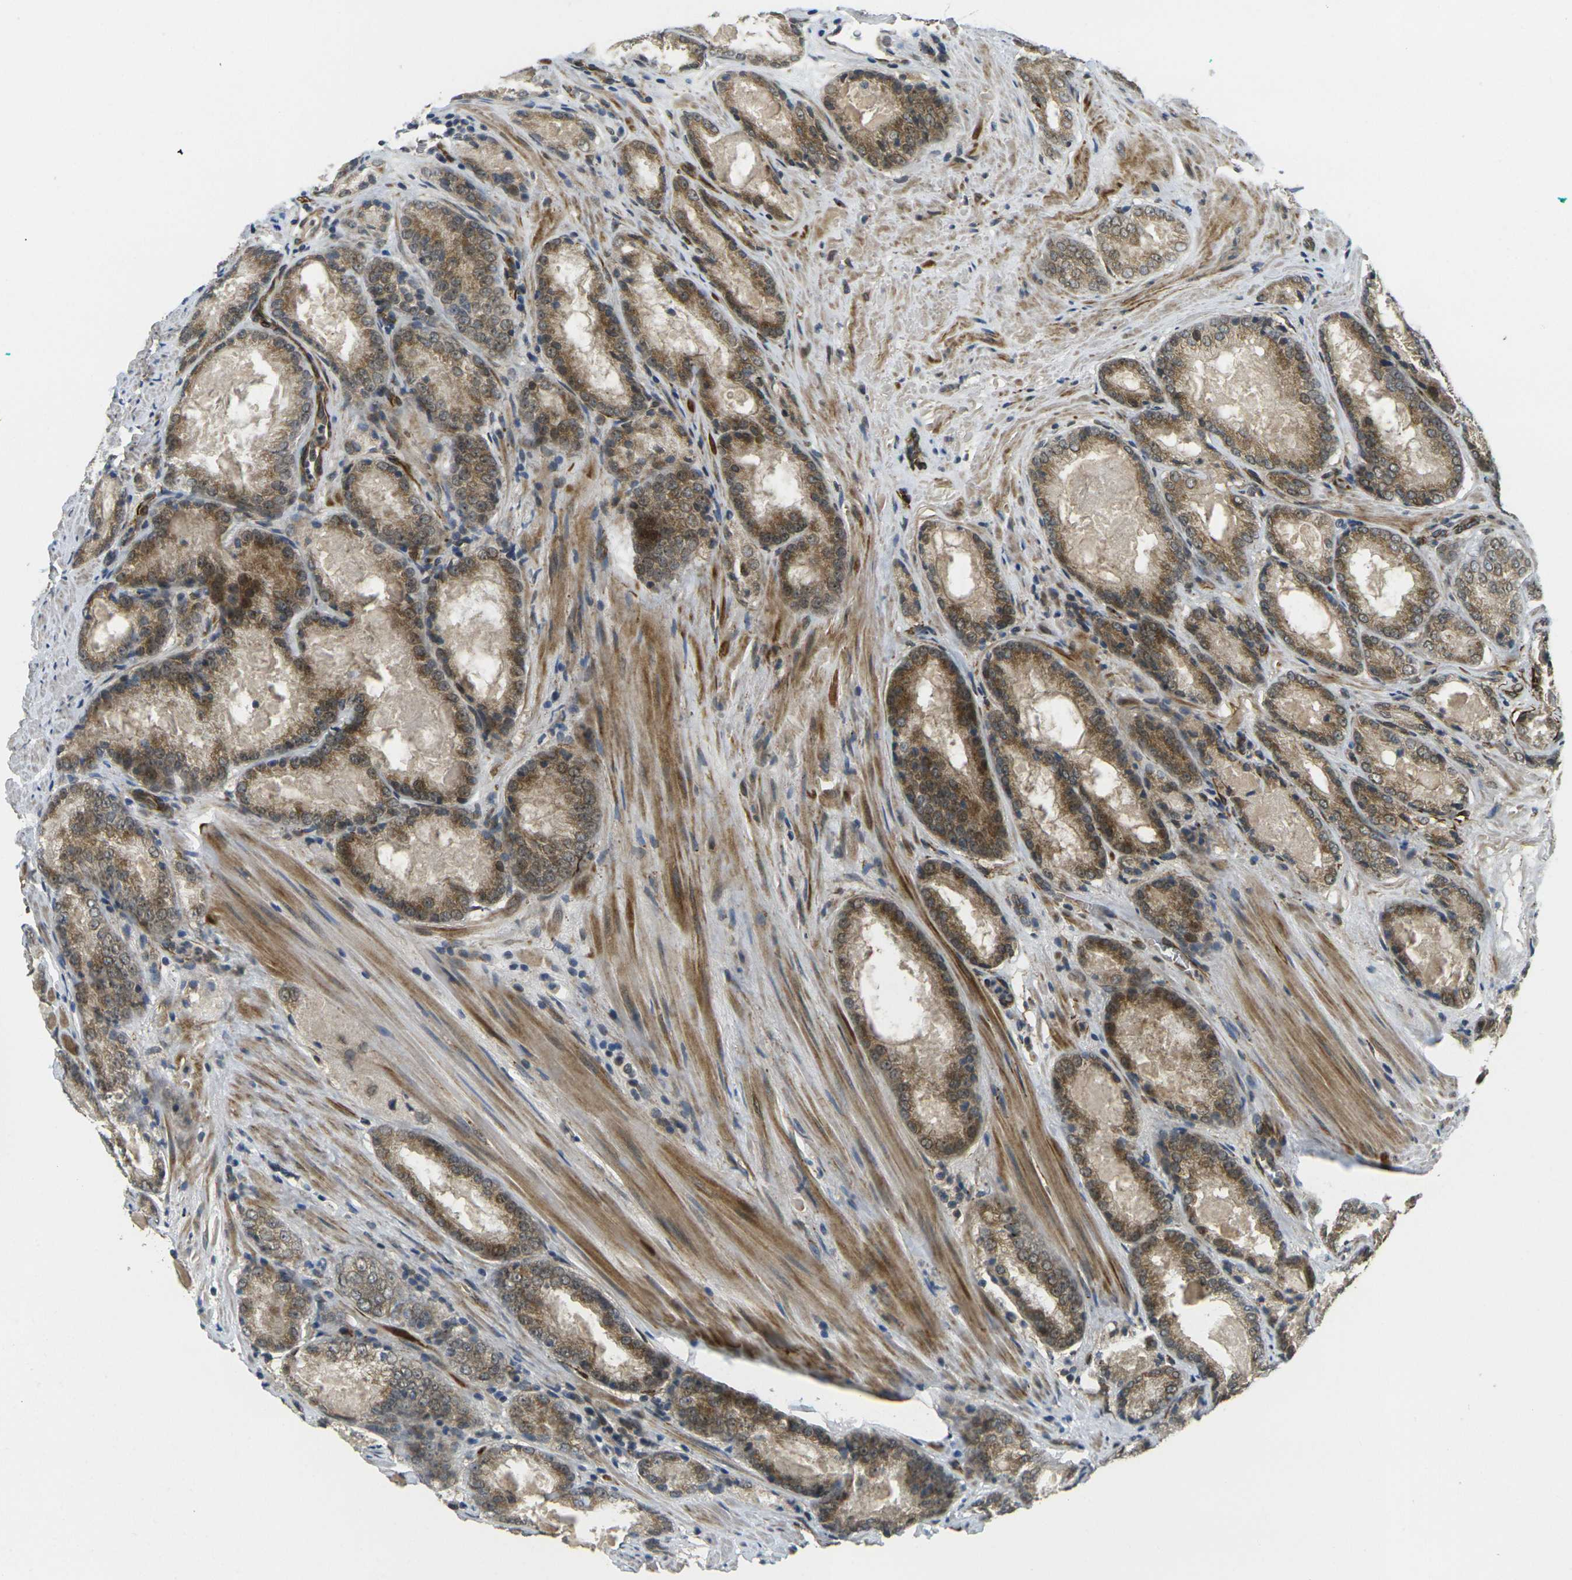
{"staining": {"intensity": "moderate", "quantity": ">75%", "location": "cytoplasmic/membranous"}, "tissue": "prostate cancer", "cell_type": "Tumor cells", "image_type": "cancer", "snomed": [{"axis": "morphology", "description": "Adenocarcinoma, Low grade"}, {"axis": "topography", "description": "Prostate"}], "caption": "Tumor cells exhibit moderate cytoplasmic/membranous positivity in about >75% of cells in prostate low-grade adenocarcinoma. (DAB IHC, brown staining for protein, blue staining for nuclei).", "gene": "FUT11", "patient": {"sex": "male", "age": 64}}